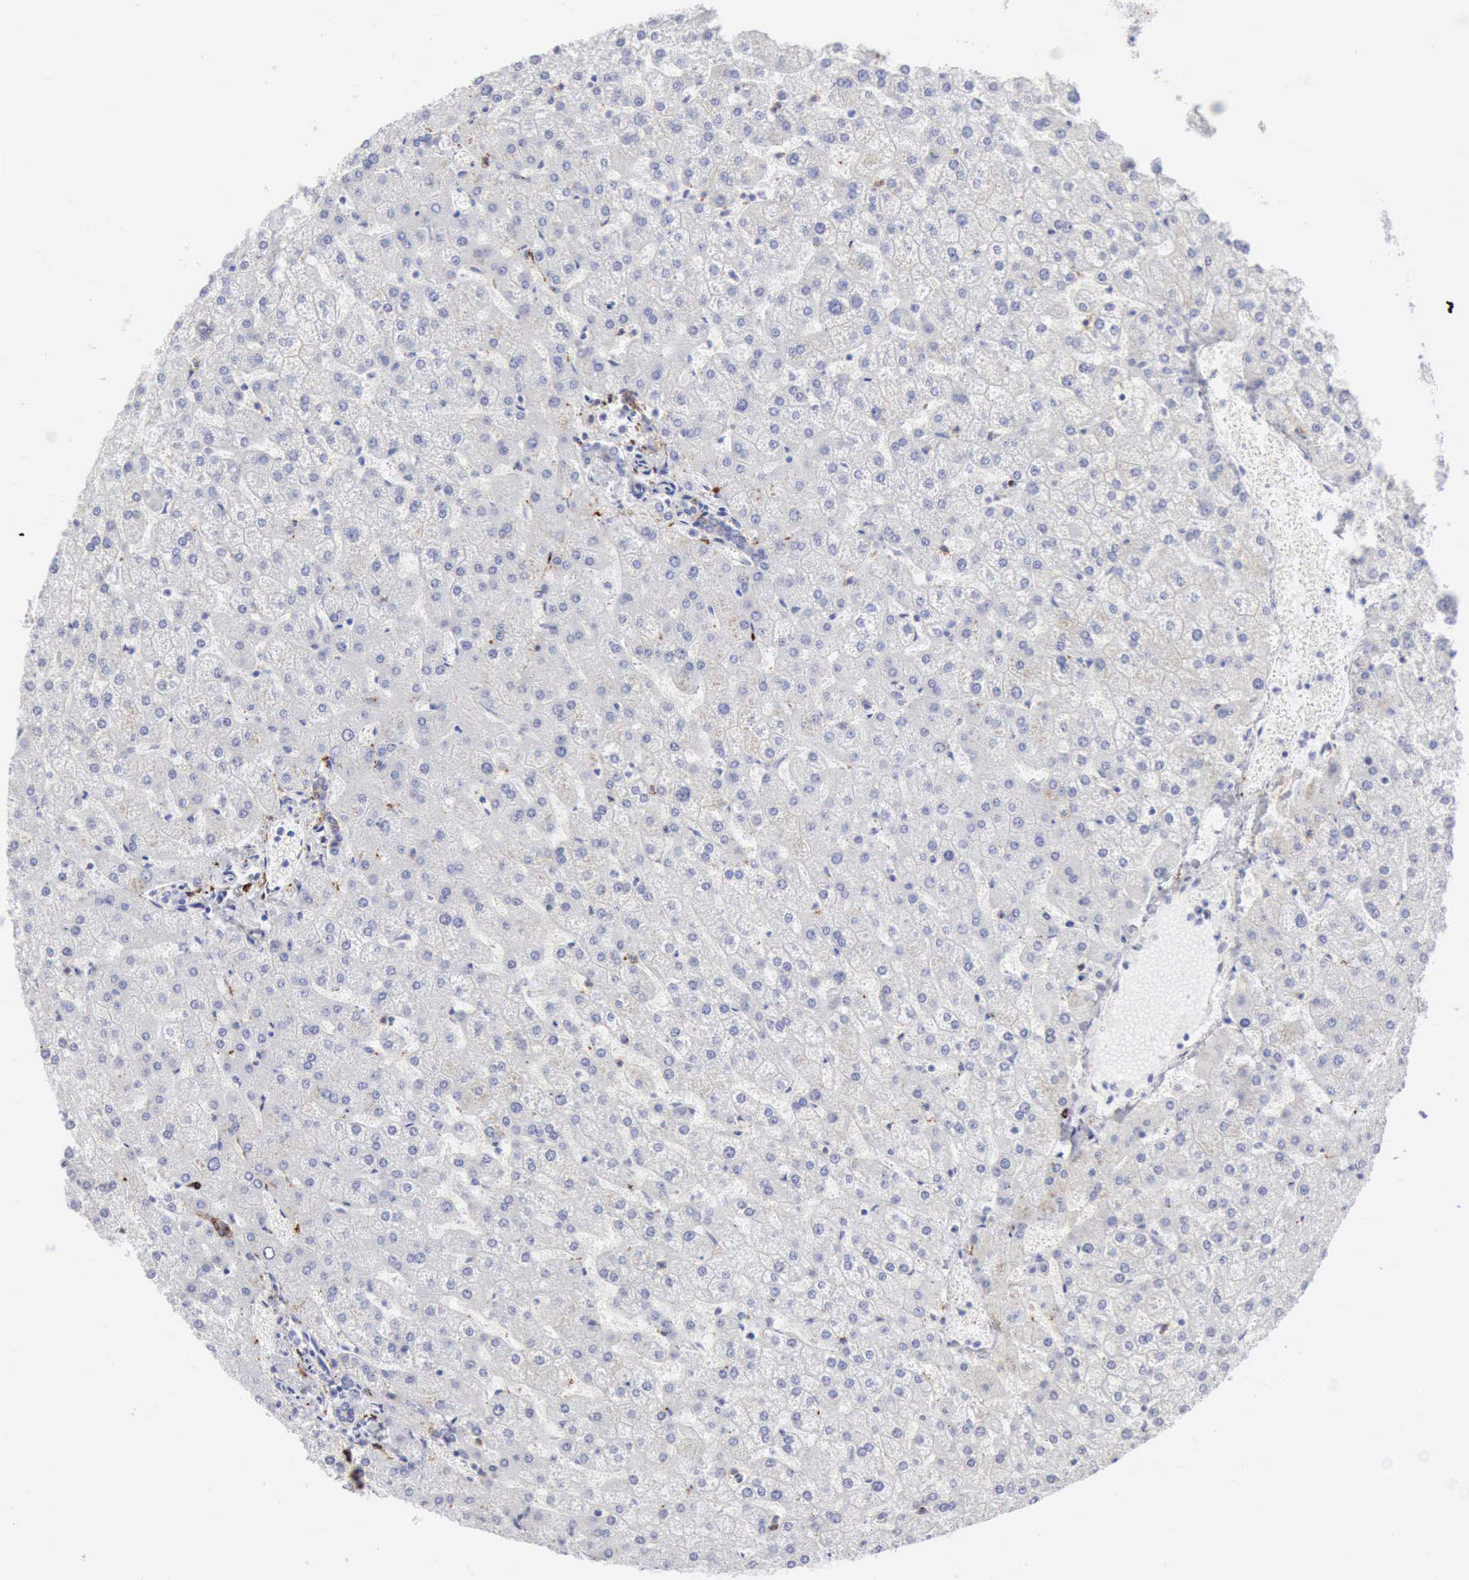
{"staining": {"intensity": "negative", "quantity": "none", "location": "none"}, "tissue": "liver", "cell_type": "Cholangiocytes", "image_type": "normal", "snomed": [{"axis": "morphology", "description": "Normal tissue, NOS"}, {"axis": "topography", "description": "Liver"}], "caption": "Protein analysis of normal liver displays no significant positivity in cholangiocytes. (Stains: DAB IHC with hematoxylin counter stain, Microscopy: brightfield microscopy at high magnification).", "gene": "NCAM1", "patient": {"sex": "female", "age": 32}}